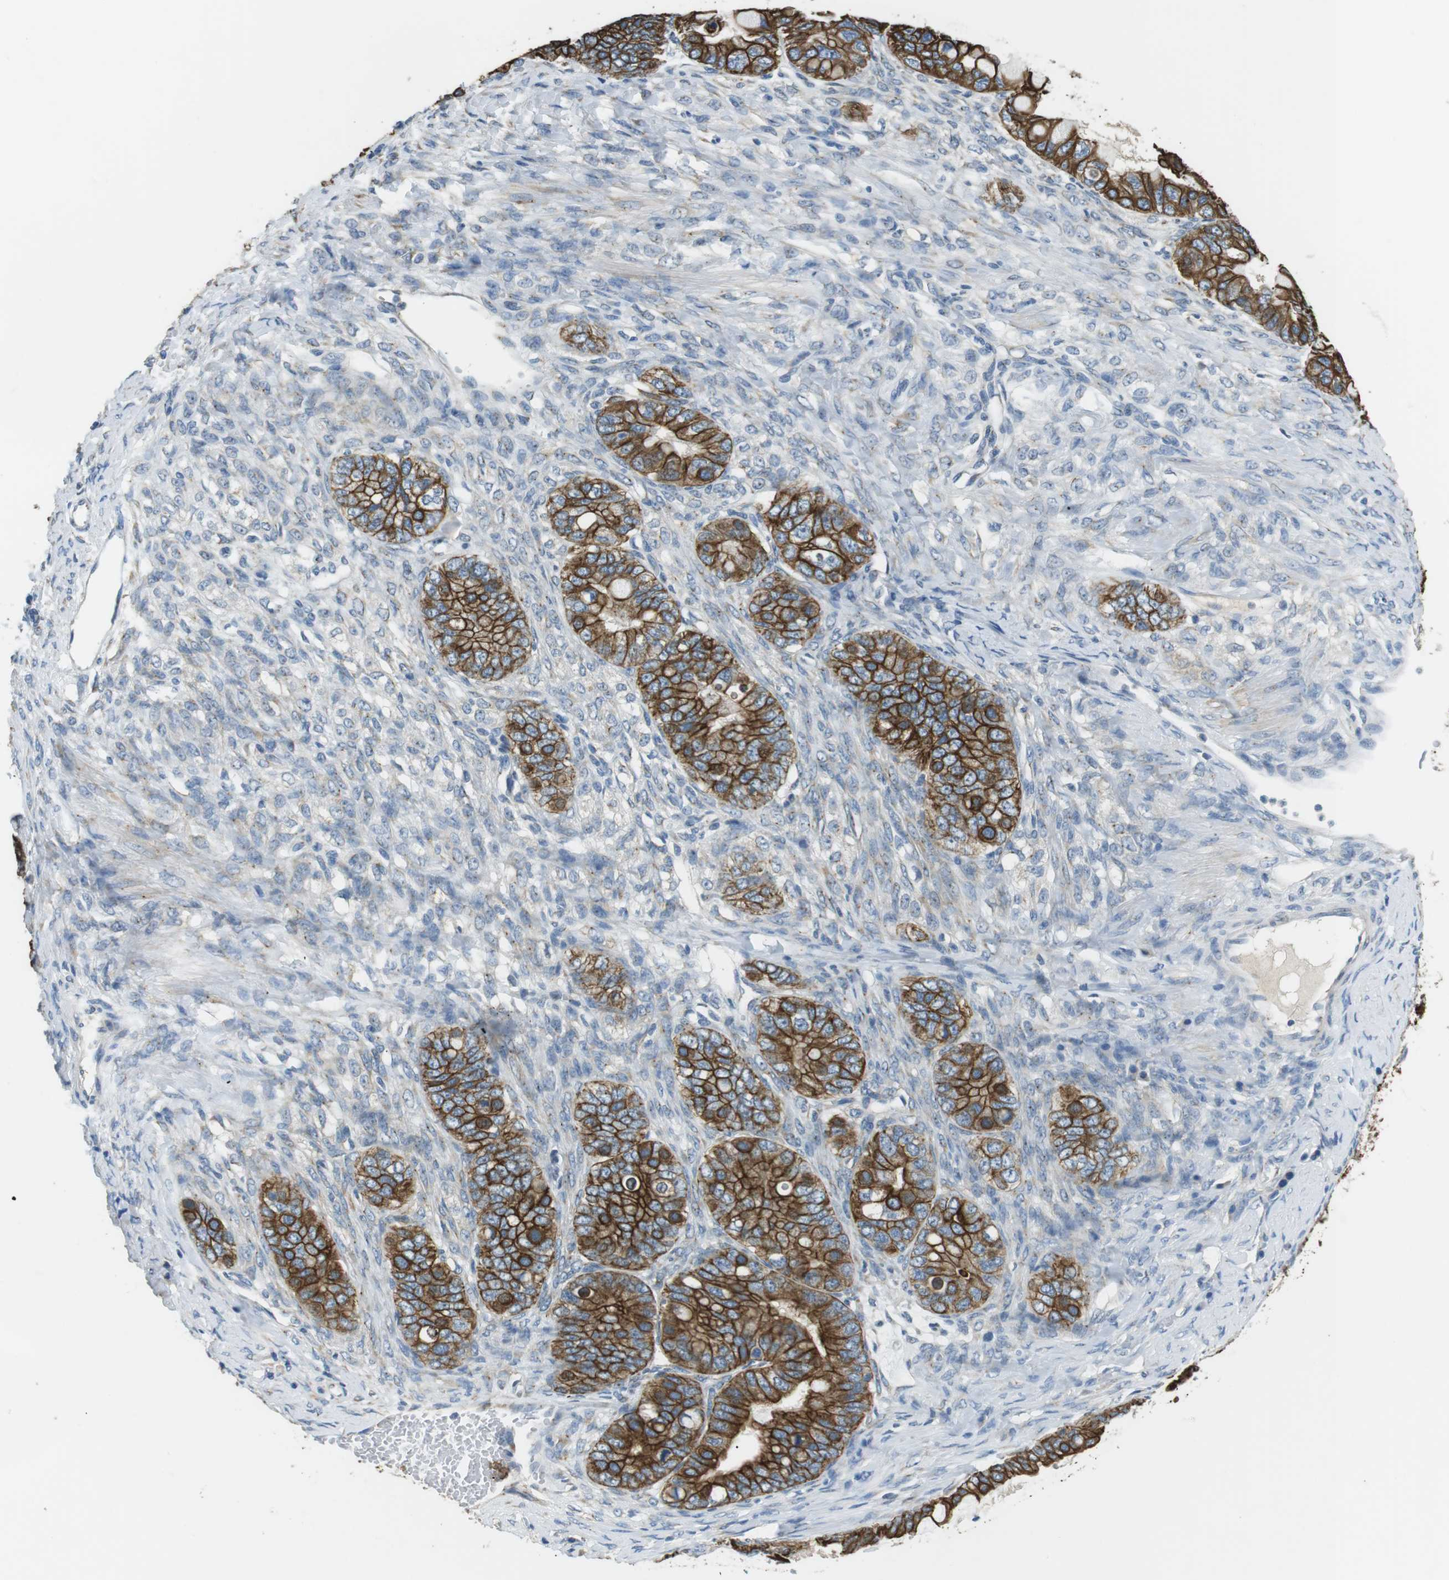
{"staining": {"intensity": "strong", "quantity": ">75%", "location": "cytoplasmic/membranous"}, "tissue": "ovarian cancer", "cell_type": "Tumor cells", "image_type": "cancer", "snomed": [{"axis": "morphology", "description": "Cystadenocarcinoma, mucinous, NOS"}, {"axis": "topography", "description": "Ovary"}], "caption": "A micrograph of human ovarian cancer (mucinous cystadenocarcinoma) stained for a protein reveals strong cytoplasmic/membranous brown staining in tumor cells.", "gene": "UNC5CL", "patient": {"sex": "female", "age": 80}}